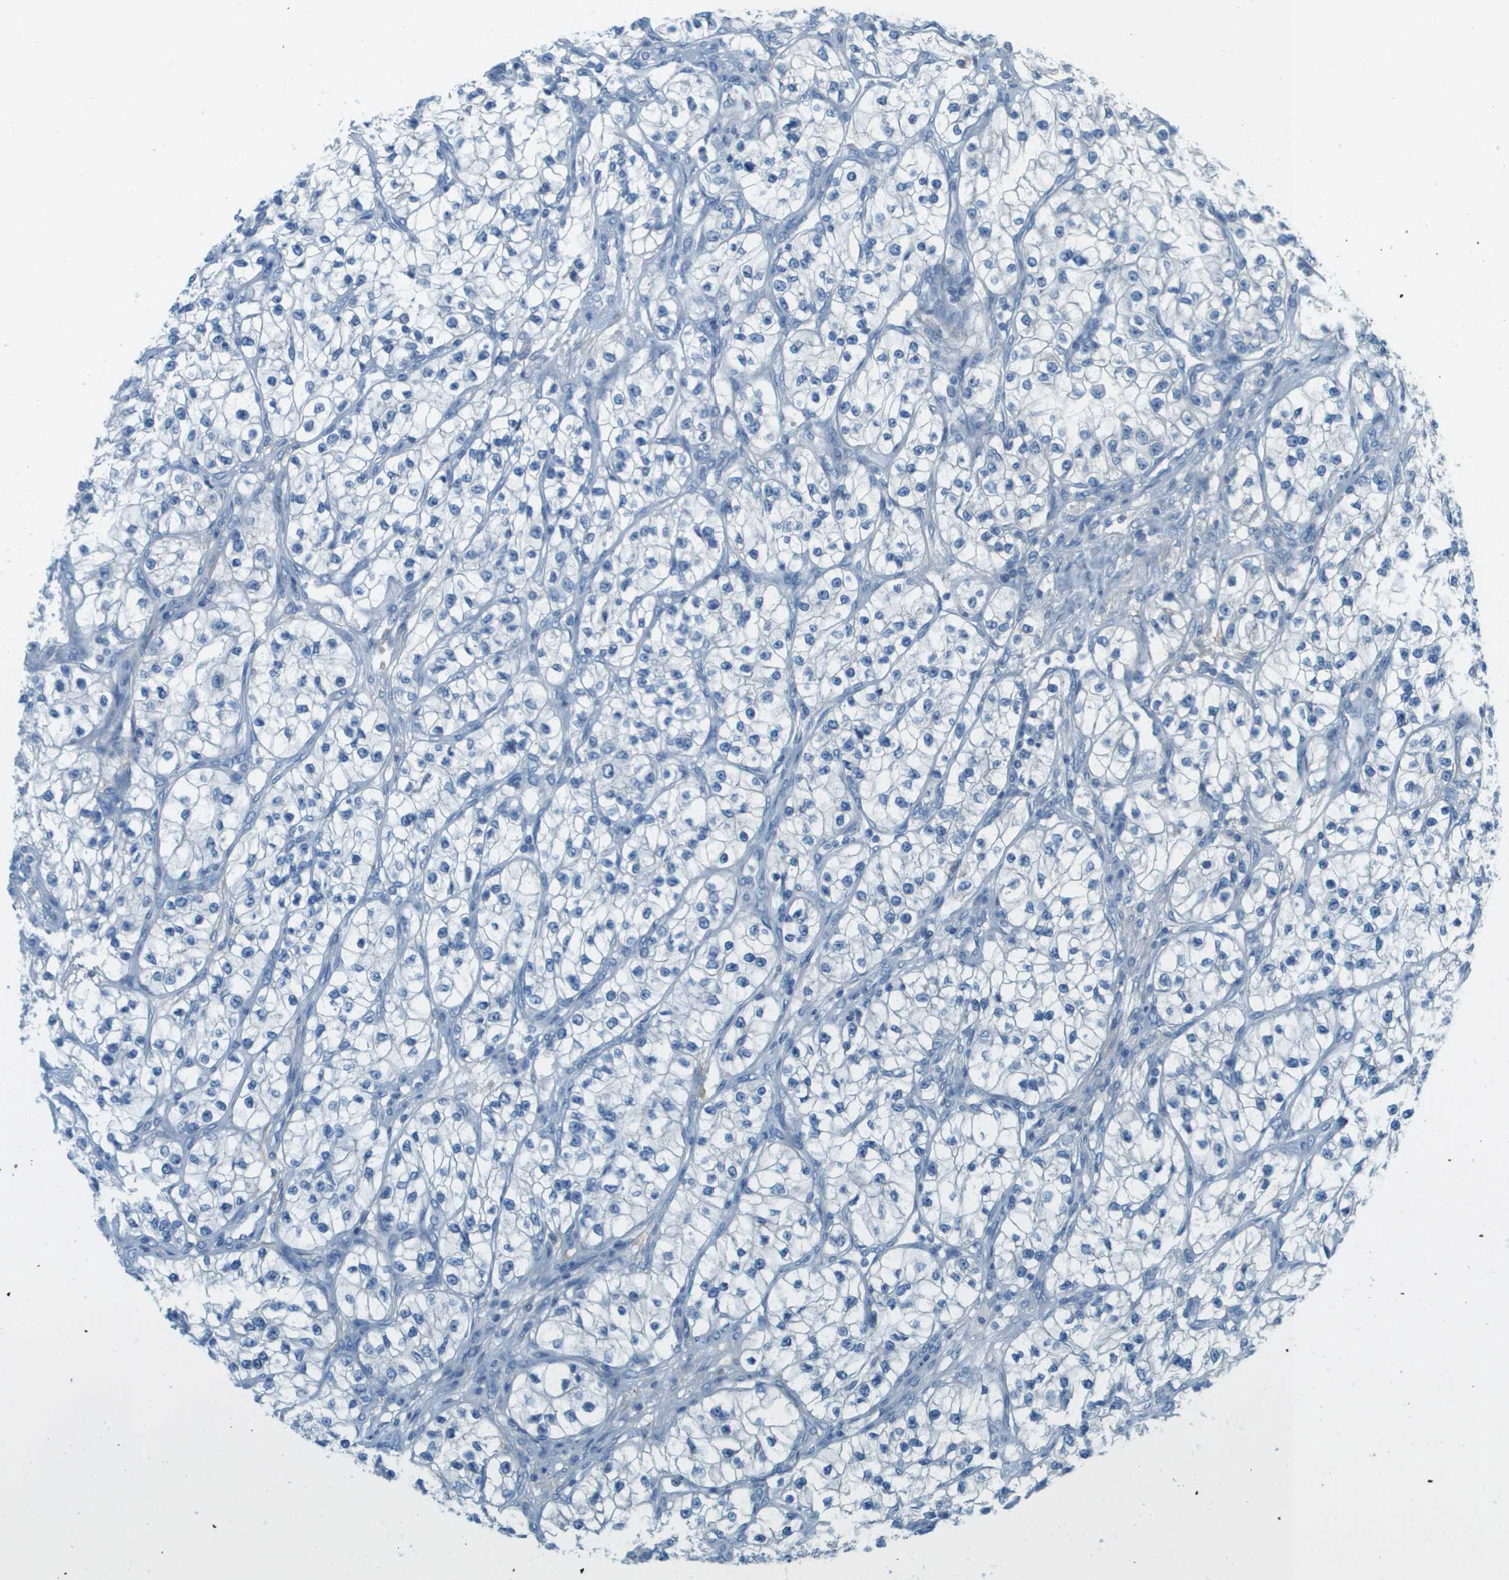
{"staining": {"intensity": "negative", "quantity": "none", "location": "none"}, "tissue": "renal cancer", "cell_type": "Tumor cells", "image_type": "cancer", "snomed": [{"axis": "morphology", "description": "Adenocarcinoma, NOS"}, {"axis": "topography", "description": "Kidney"}], "caption": "A high-resolution histopathology image shows IHC staining of renal adenocarcinoma, which reveals no significant positivity in tumor cells.", "gene": "DCN", "patient": {"sex": "female", "age": 57}}